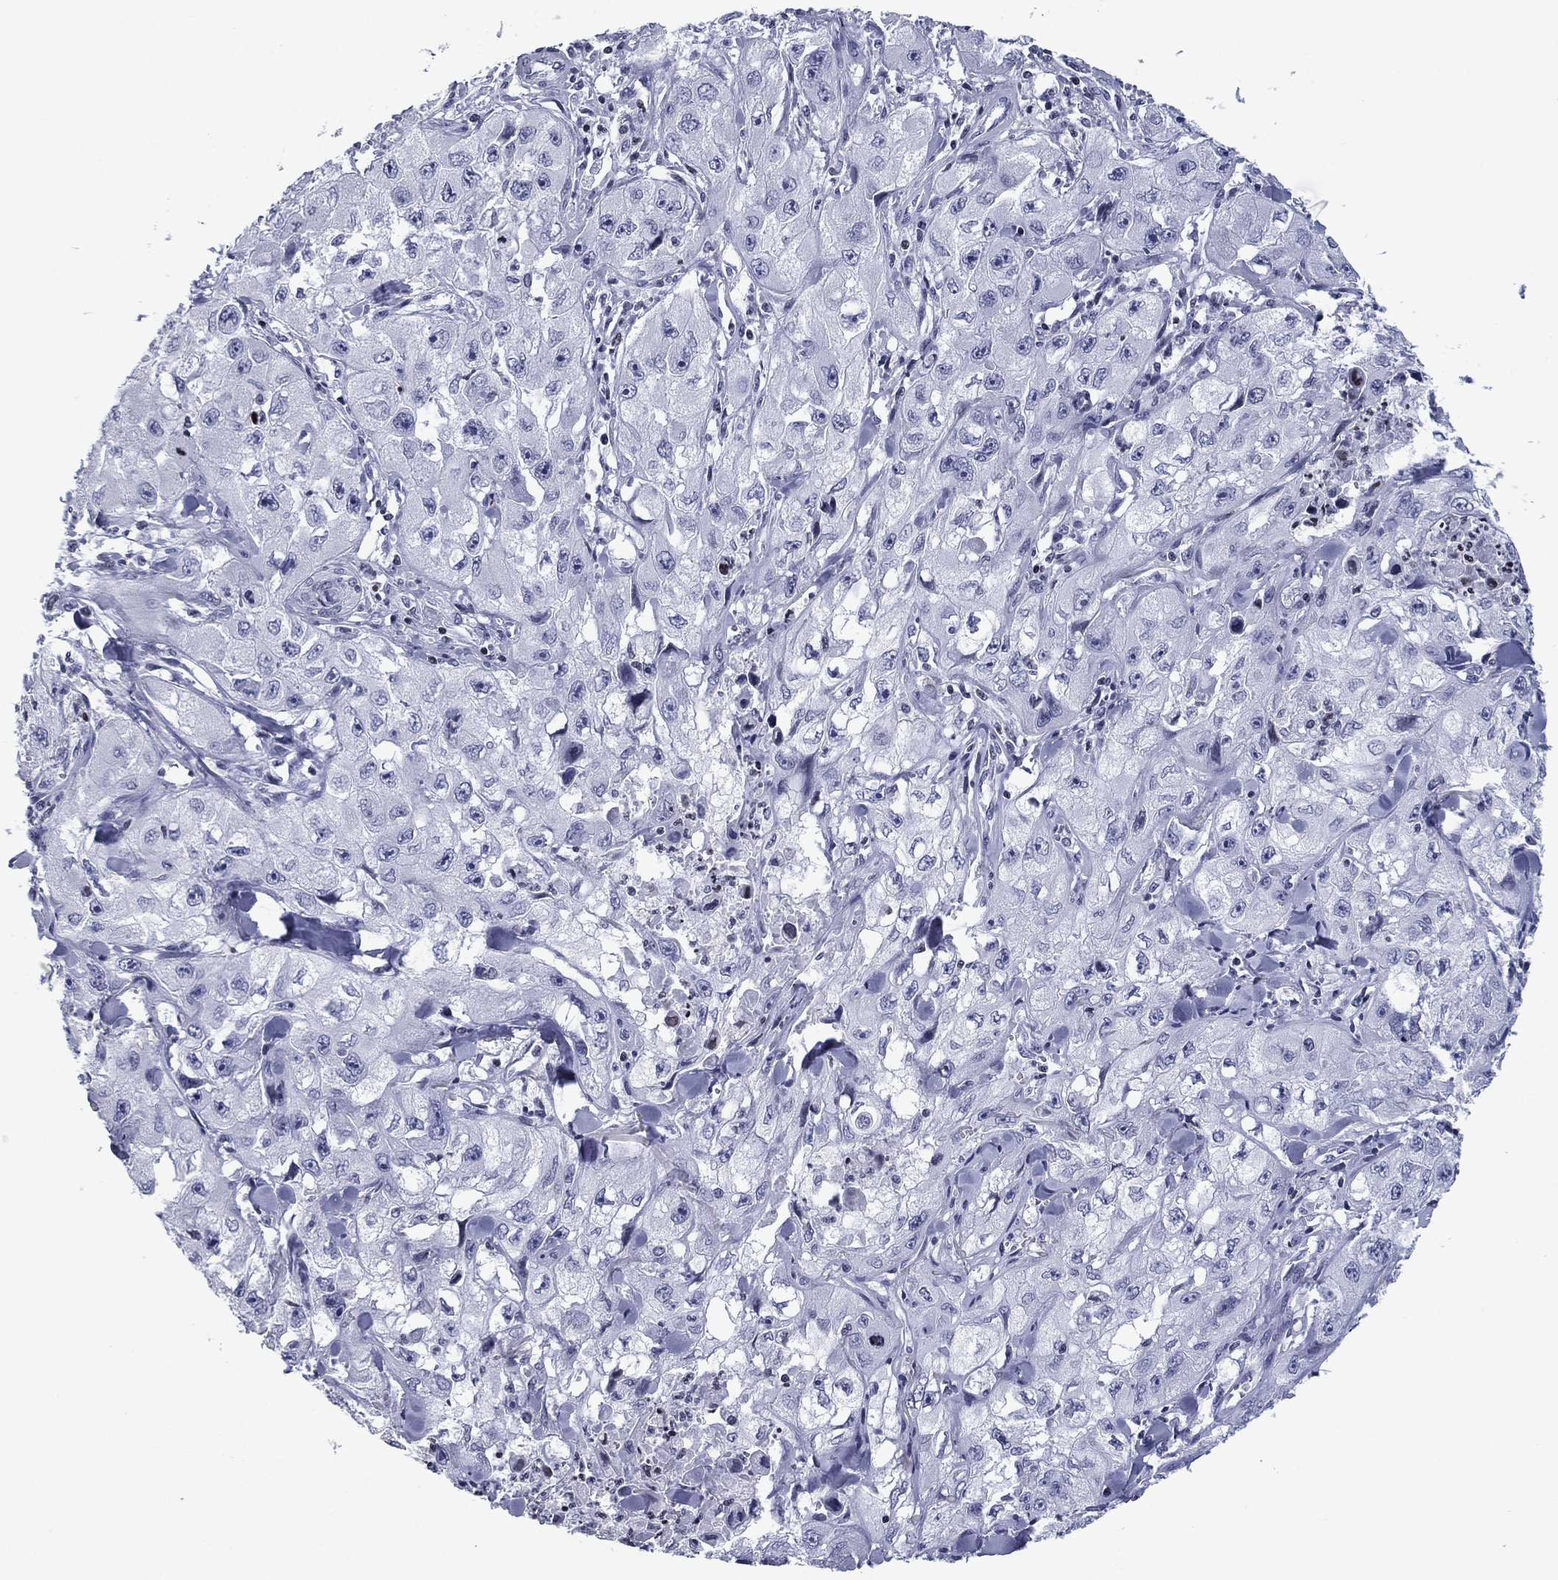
{"staining": {"intensity": "negative", "quantity": "none", "location": "none"}, "tissue": "skin cancer", "cell_type": "Tumor cells", "image_type": "cancer", "snomed": [{"axis": "morphology", "description": "Squamous cell carcinoma, NOS"}, {"axis": "topography", "description": "Skin"}, {"axis": "topography", "description": "Subcutis"}], "caption": "High power microscopy histopathology image of an immunohistochemistry (IHC) micrograph of skin squamous cell carcinoma, revealing no significant positivity in tumor cells.", "gene": "CCDC144A", "patient": {"sex": "male", "age": 73}}